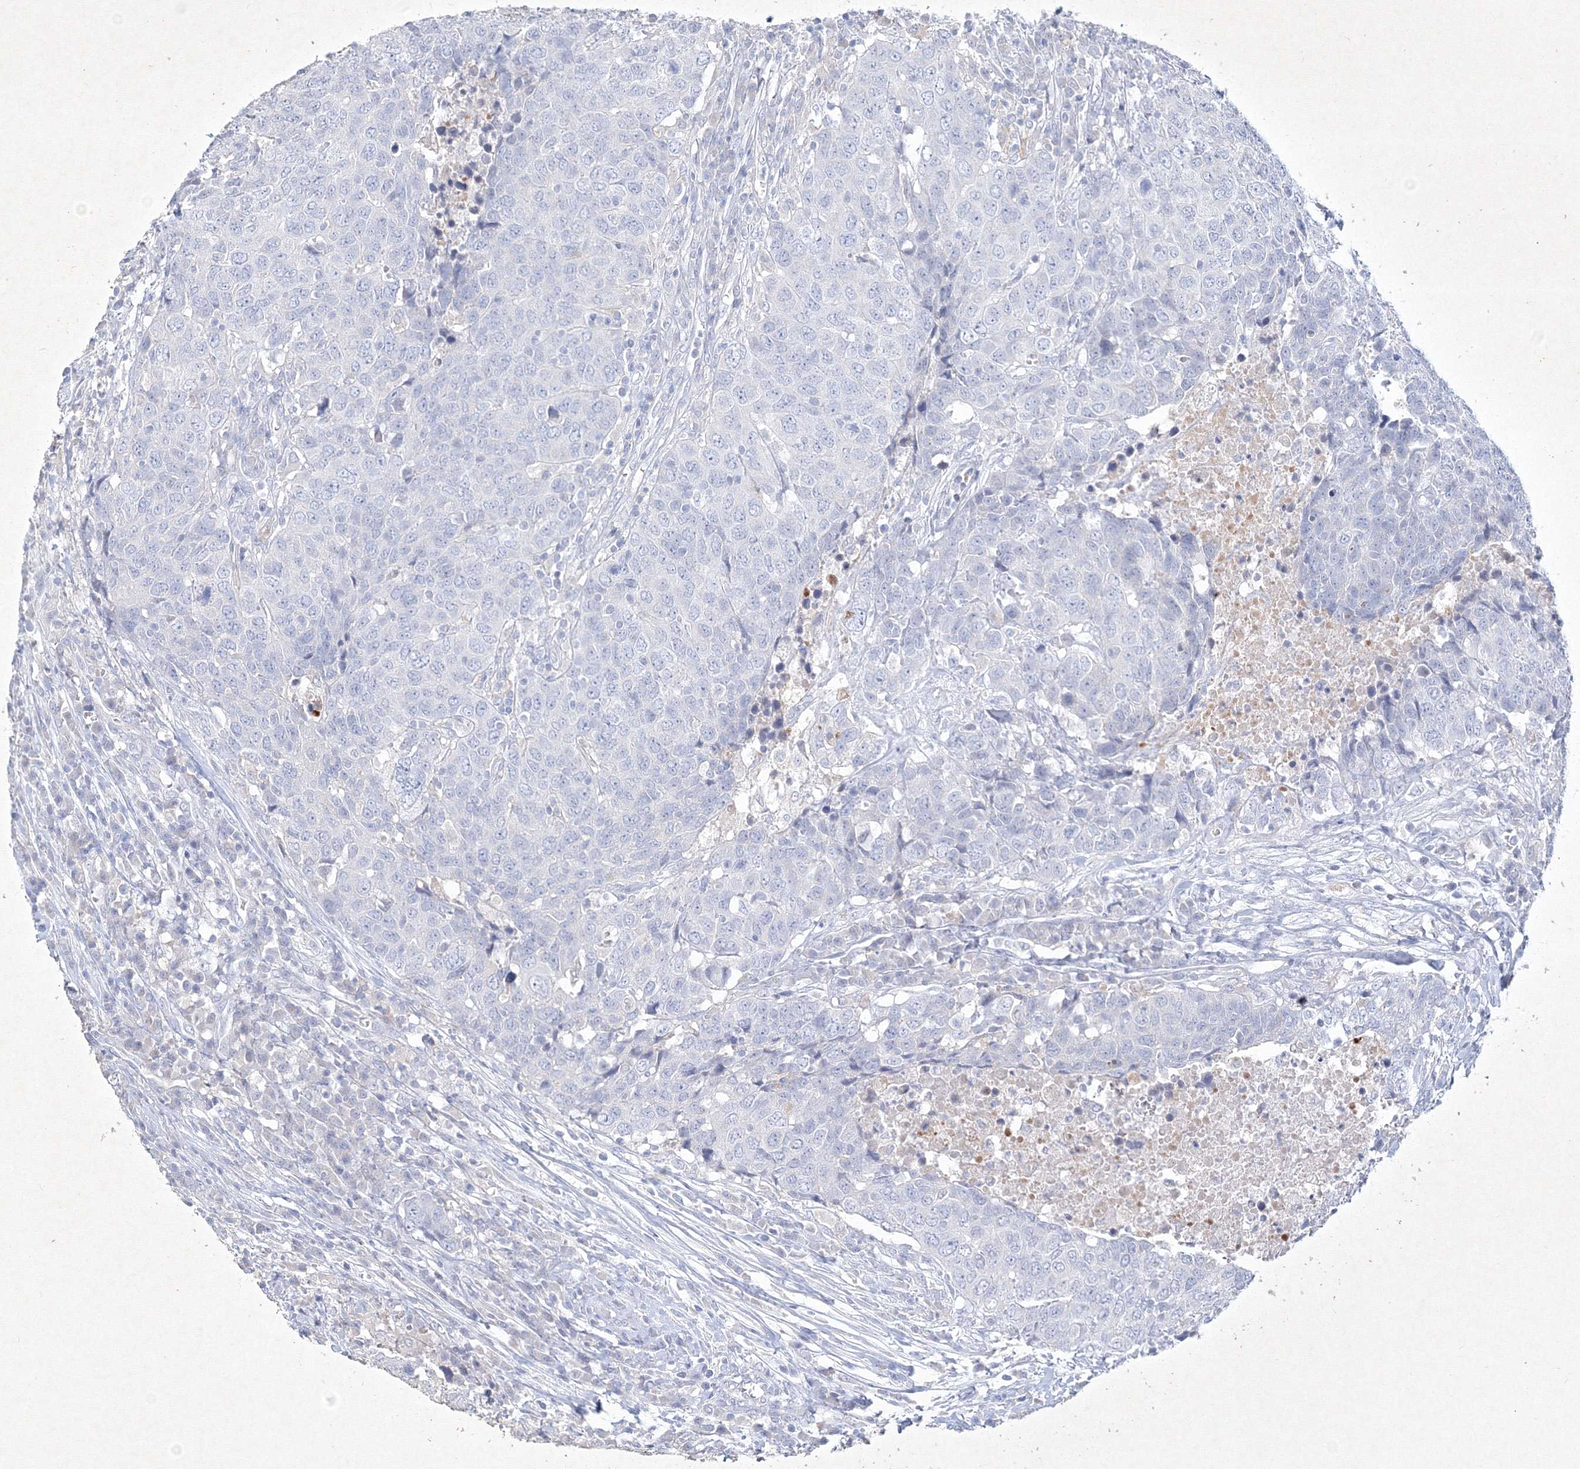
{"staining": {"intensity": "negative", "quantity": "none", "location": "none"}, "tissue": "head and neck cancer", "cell_type": "Tumor cells", "image_type": "cancer", "snomed": [{"axis": "morphology", "description": "Squamous cell carcinoma, NOS"}, {"axis": "topography", "description": "Head-Neck"}], "caption": "Immunohistochemistry (IHC) image of head and neck cancer (squamous cell carcinoma) stained for a protein (brown), which shows no staining in tumor cells.", "gene": "CXXC4", "patient": {"sex": "male", "age": 66}}